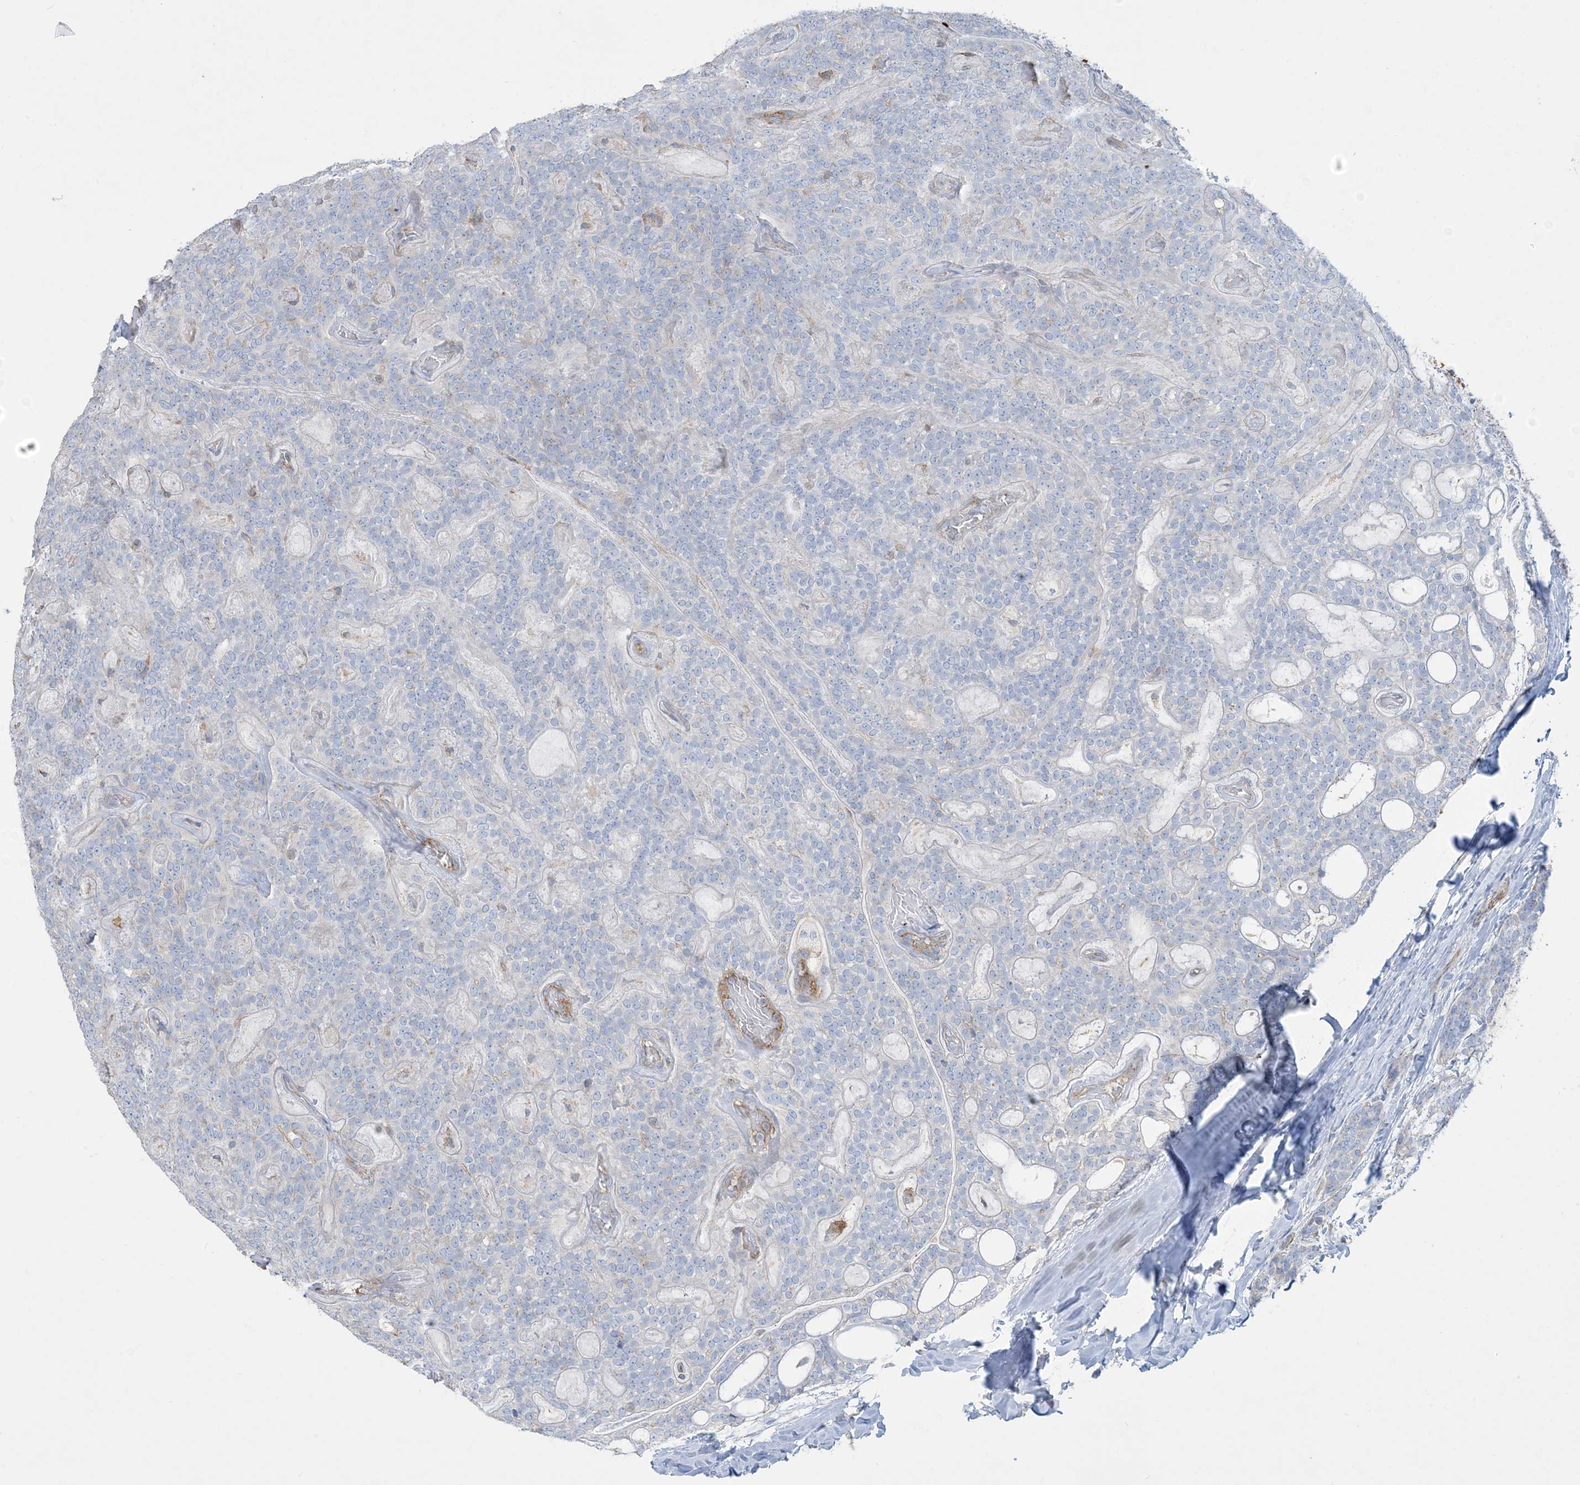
{"staining": {"intensity": "negative", "quantity": "none", "location": "none"}, "tissue": "head and neck cancer", "cell_type": "Tumor cells", "image_type": "cancer", "snomed": [{"axis": "morphology", "description": "Adenocarcinoma, NOS"}, {"axis": "topography", "description": "Head-Neck"}], "caption": "Immunohistochemical staining of head and neck cancer shows no significant staining in tumor cells.", "gene": "GTF3C2", "patient": {"sex": "male", "age": 66}}